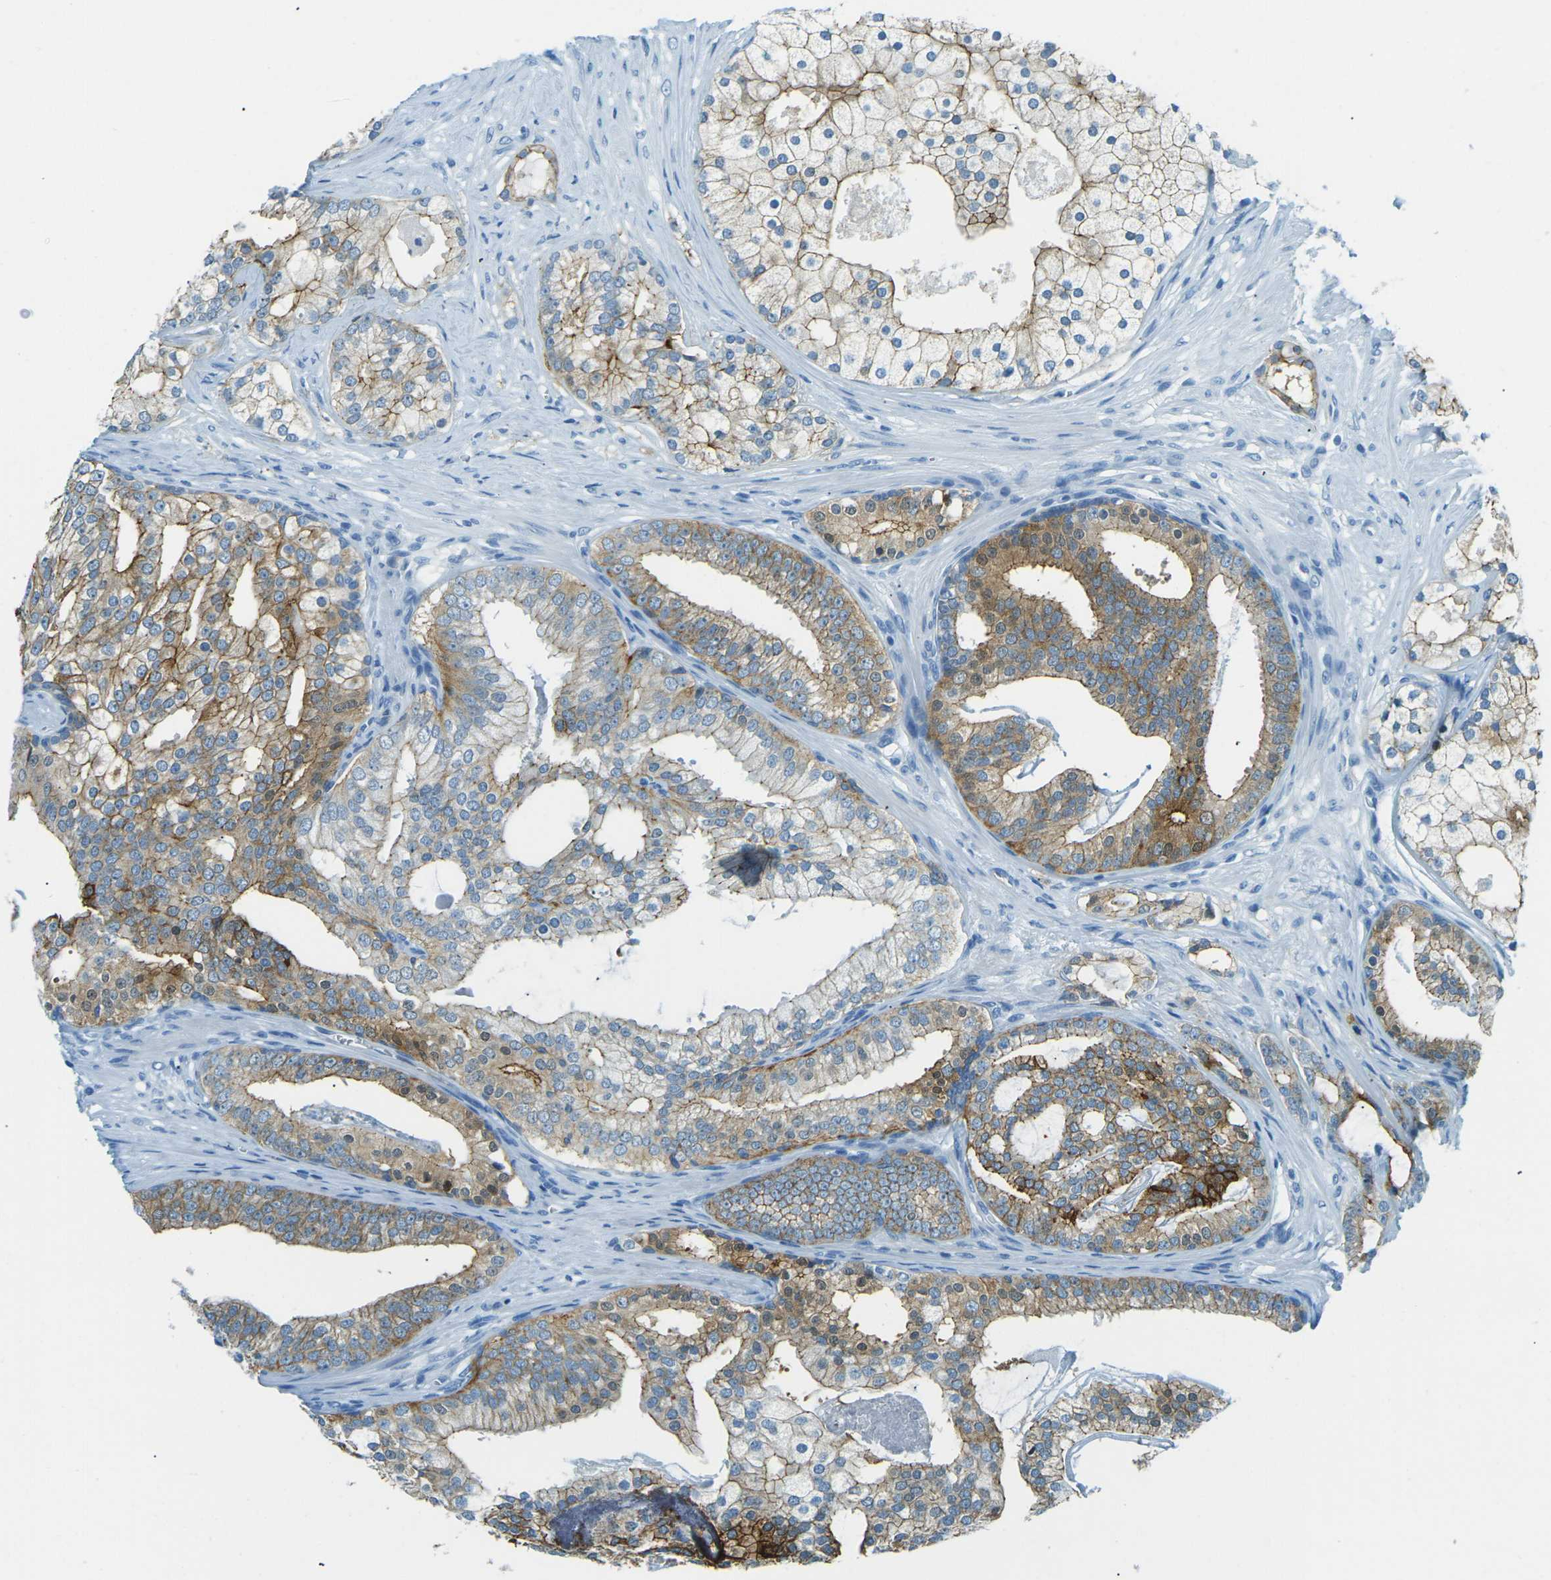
{"staining": {"intensity": "moderate", "quantity": ">75%", "location": "cytoplasmic/membranous"}, "tissue": "prostate cancer", "cell_type": "Tumor cells", "image_type": "cancer", "snomed": [{"axis": "morphology", "description": "Adenocarcinoma, Low grade"}, {"axis": "topography", "description": "Prostate"}], "caption": "The image shows immunohistochemical staining of prostate adenocarcinoma (low-grade). There is moderate cytoplasmic/membranous expression is identified in about >75% of tumor cells.", "gene": "OCLN", "patient": {"sex": "male", "age": 58}}